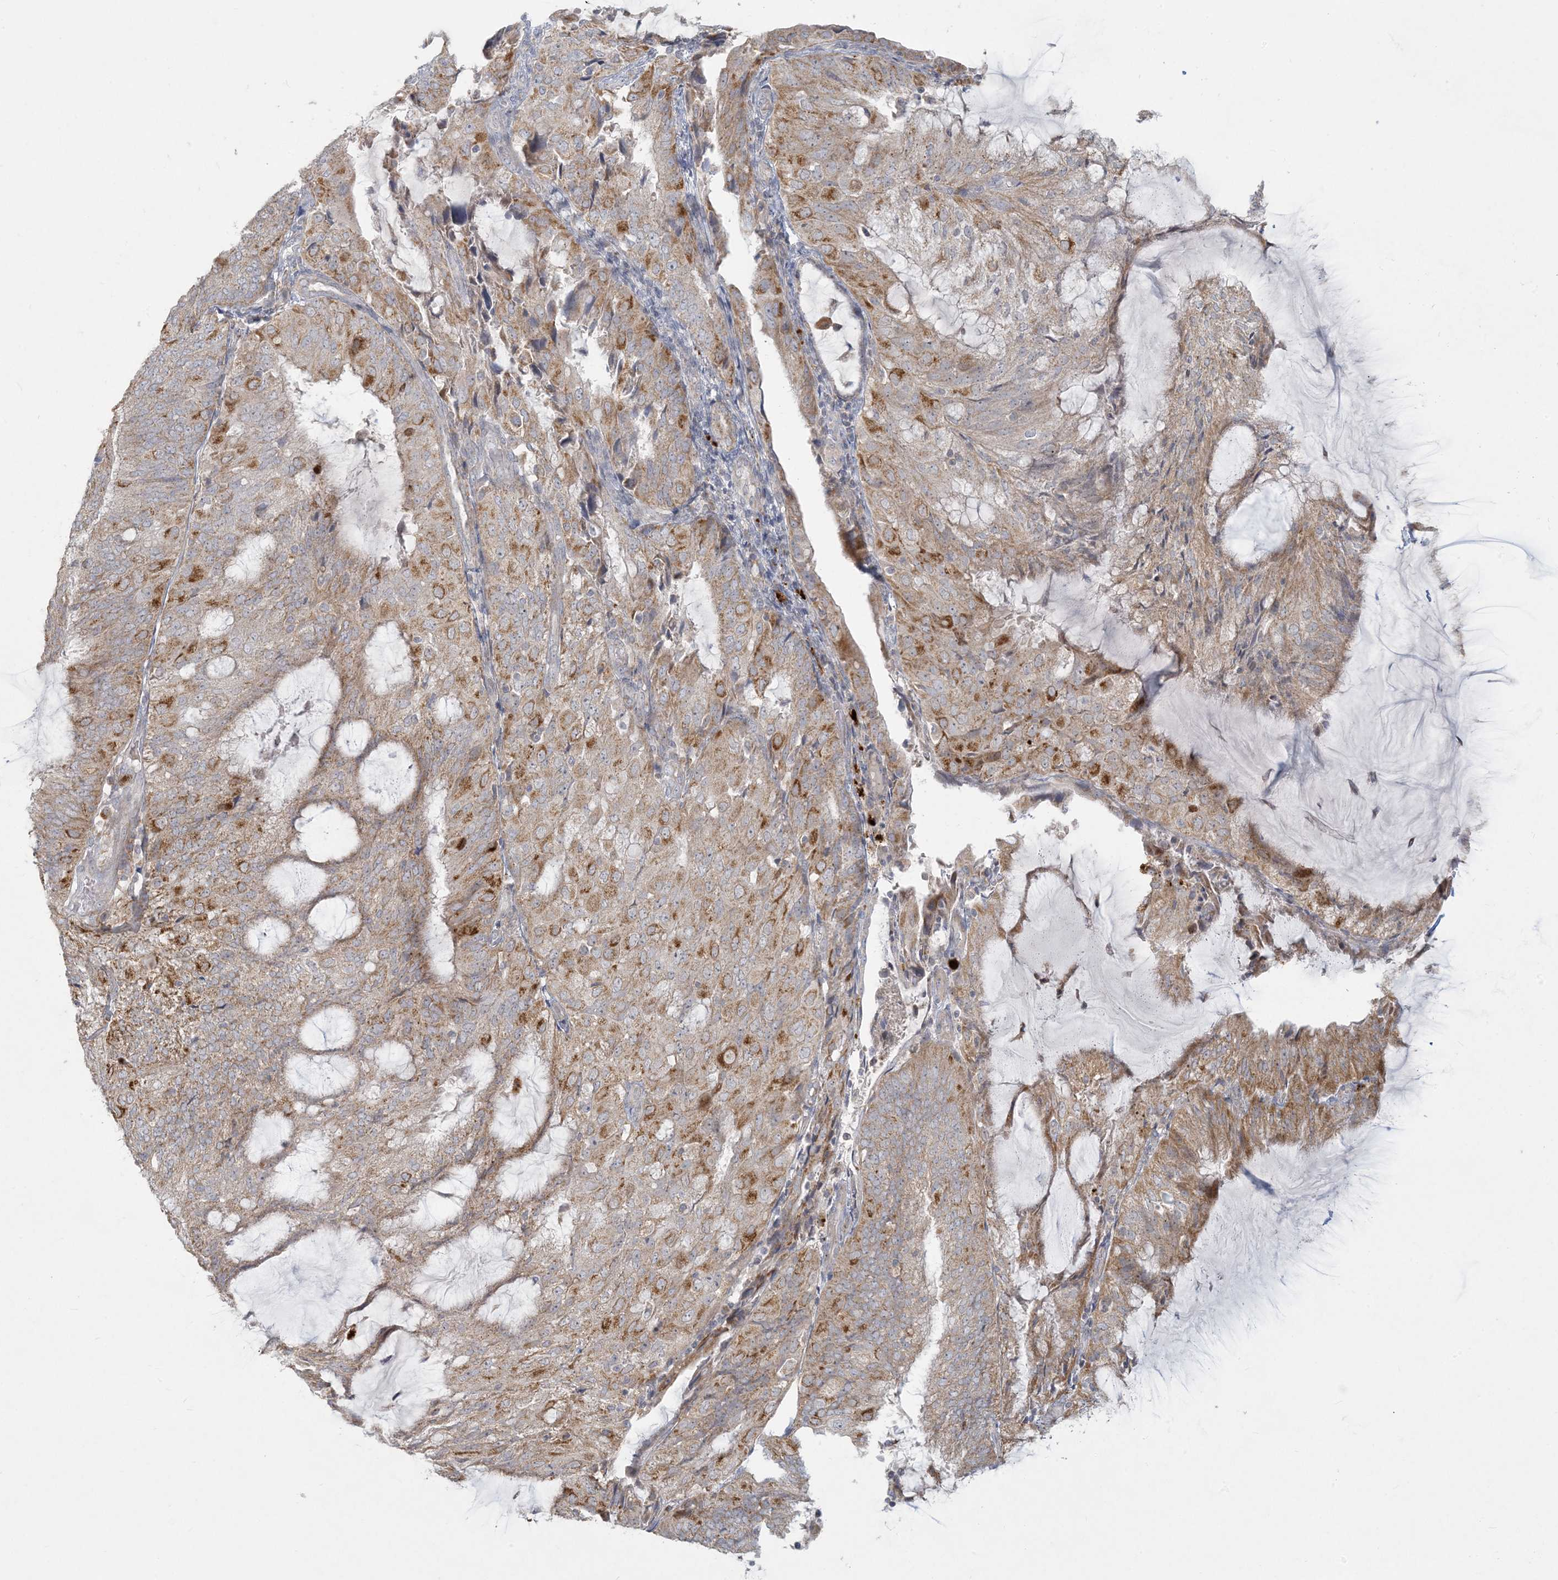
{"staining": {"intensity": "moderate", "quantity": "25%-75%", "location": "cytoplasmic/membranous"}, "tissue": "endometrial cancer", "cell_type": "Tumor cells", "image_type": "cancer", "snomed": [{"axis": "morphology", "description": "Adenocarcinoma, NOS"}, {"axis": "topography", "description": "Endometrium"}], "caption": "Endometrial cancer (adenocarcinoma) stained for a protein (brown) demonstrates moderate cytoplasmic/membranous positive staining in approximately 25%-75% of tumor cells.", "gene": "MCAT", "patient": {"sex": "female", "age": 81}}